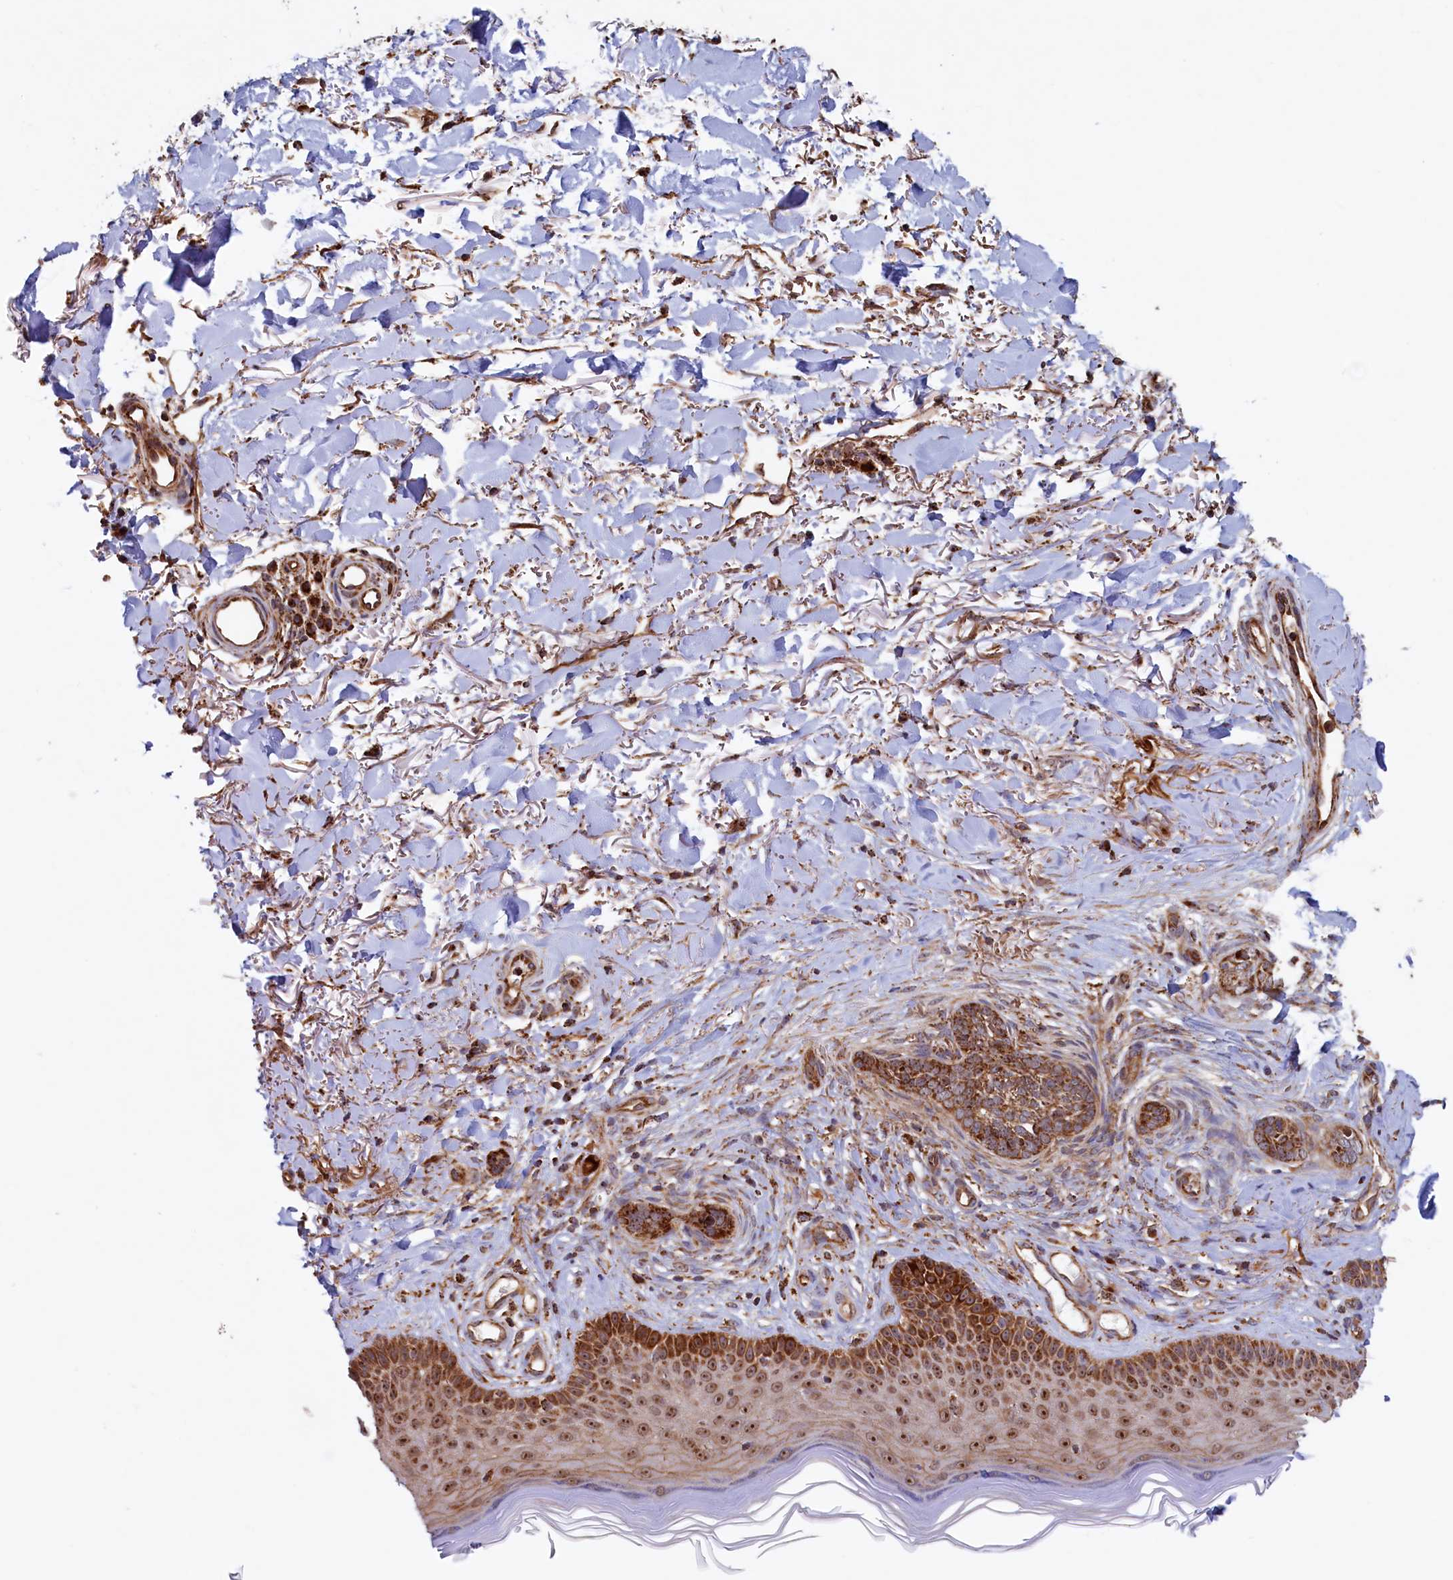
{"staining": {"intensity": "moderate", "quantity": ">75%", "location": "cytoplasmic/membranous"}, "tissue": "skin cancer", "cell_type": "Tumor cells", "image_type": "cancer", "snomed": [{"axis": "morphology", "description": "Normal tissue, NOS"}, {"axis": "morphology", "description": "Basal cell carcinoma"}, {"axis": "topography", "description": "Skin"}], "caption": "IHC (DAB (3,3'-diaminobenzidine)) staining of basal cell carcinoma (skin) reveals moderate cytoplasmic/membranous protein expression in about >75% of tumor cells.", "gene": "UBE3B", "patient": {"sex": "female", "age": 67}}